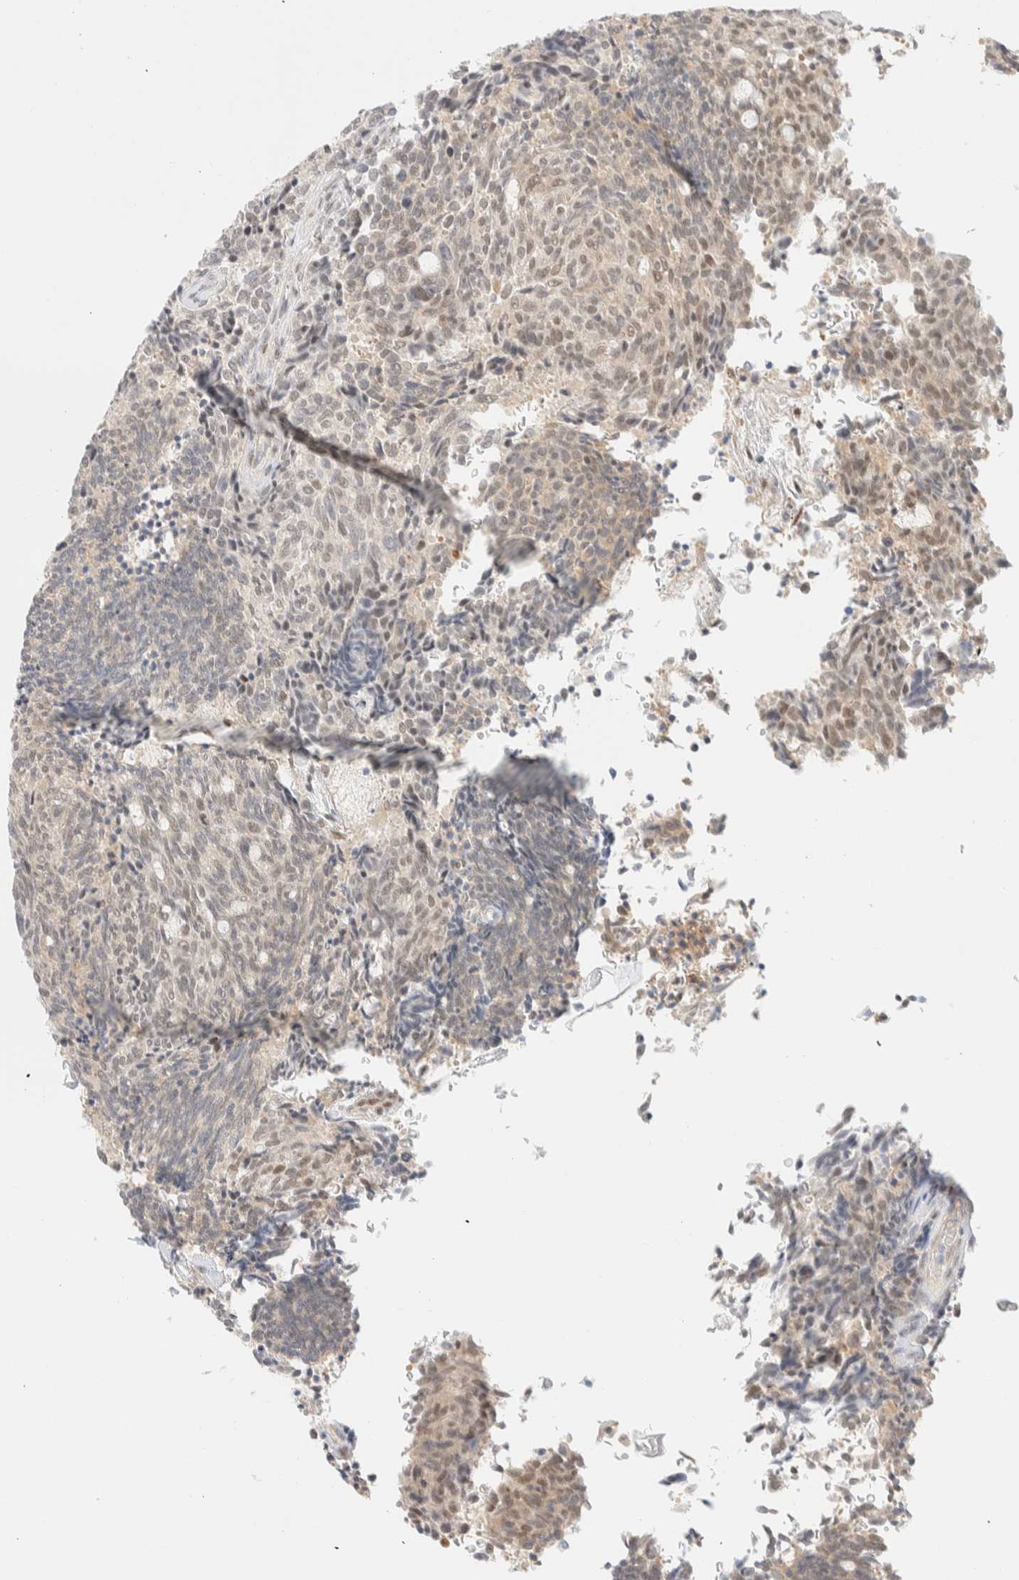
{"staining": {"intensity": "weak", "quantity": "25%-75%", "location": "nuclear"}, "tissue": "carcinoid", "cell_type": "Tumor cells", "image_type": "cancer", "snomed": [{"axis": "morphology", "description": "Carcinoid, malignant, NOS"}, {"axis": "topography", "description": "Pancreas"}], "caption": "Brown immunohistochemical staining in human carcinoid shows weak nuclear positivity in about 25%-75% of tumor cells. (DAB (3,3'-diaminobenzidine) = brown stain, brightfield microscopy at high magnification).", "gene": "PYGO2", "patient": {"sex": "female", "age": 54}}